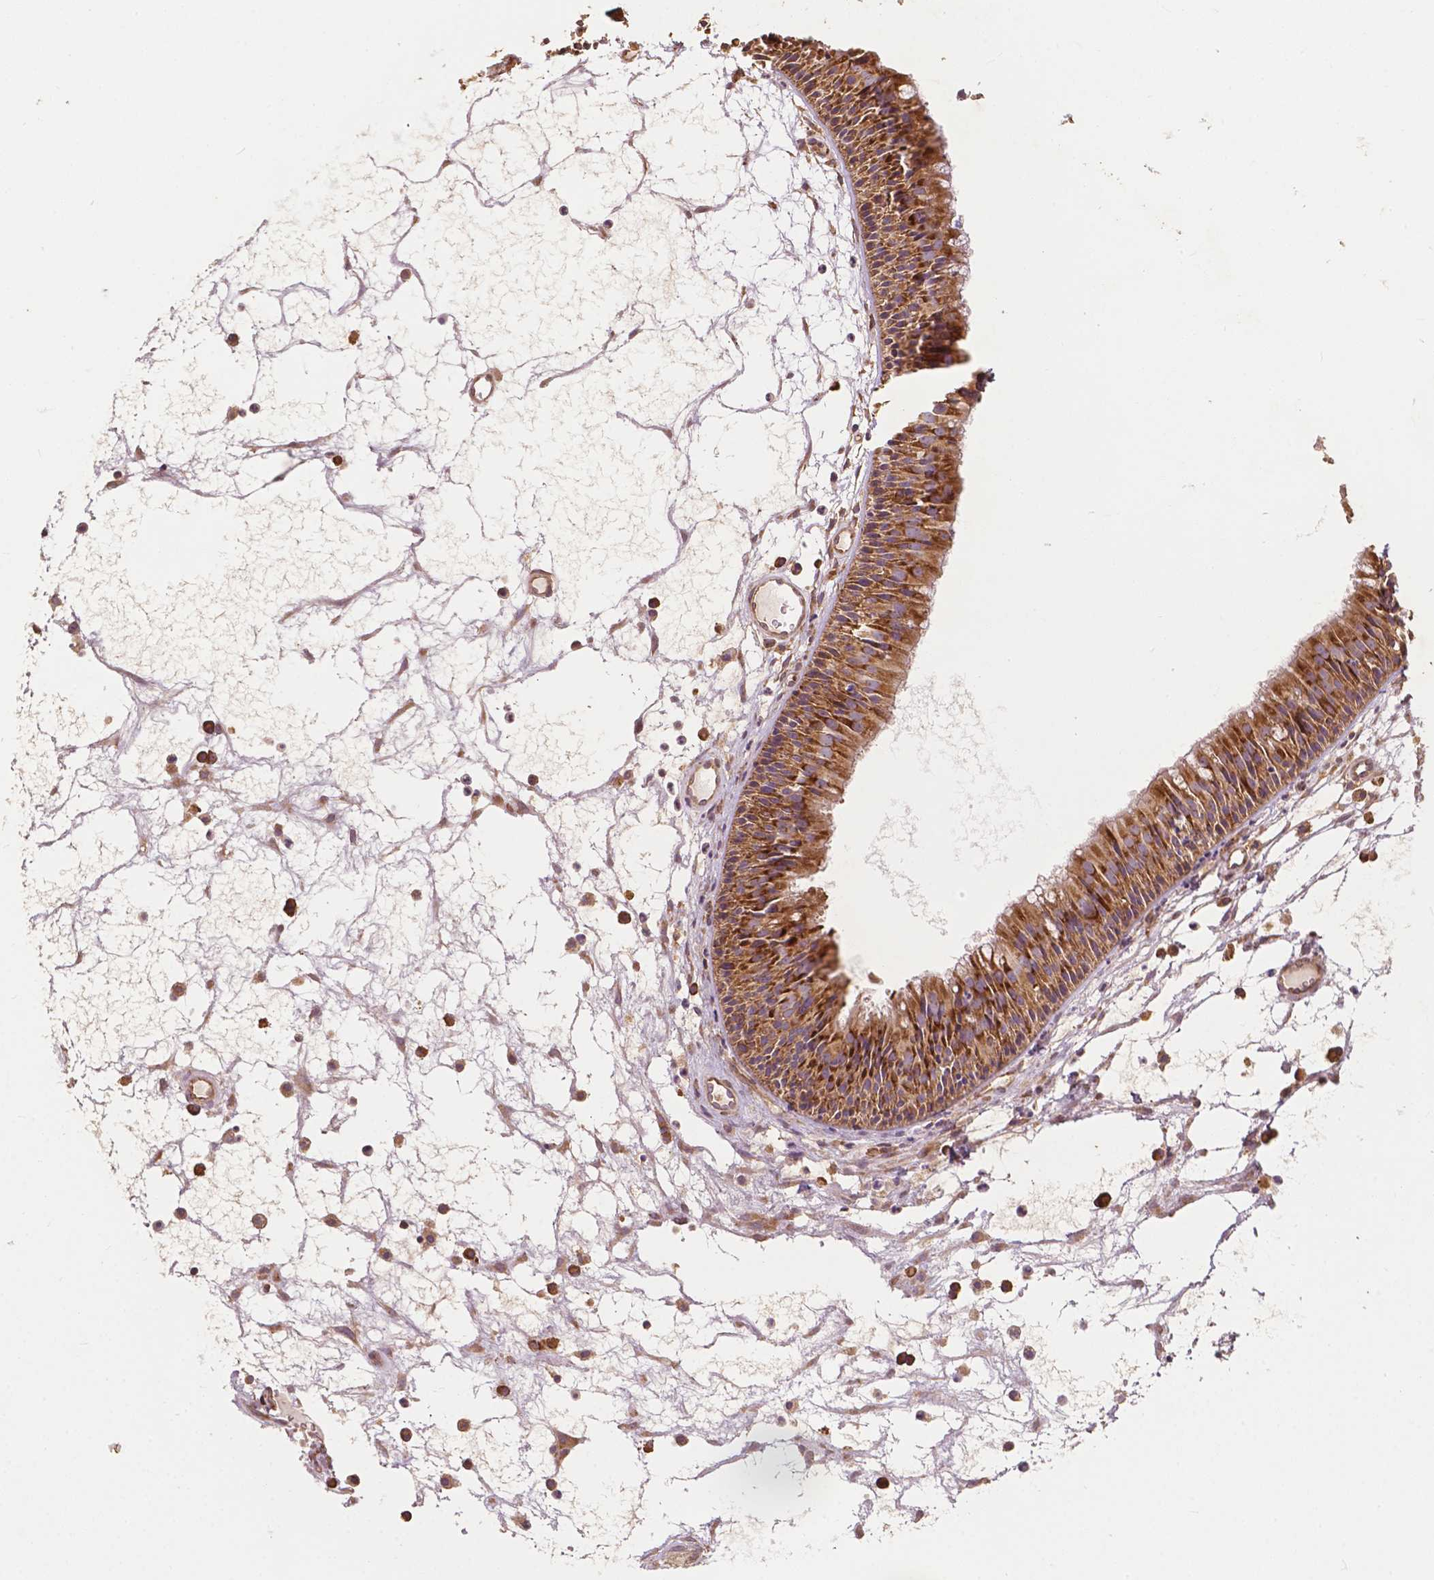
{"staining": {"intensity": "moderate", "quantity": ">75%", "location": "cytoplasmic/membranous"}, "tissue": "nasopharynx", "cell_type": "Respiratory epithelial cells", "image_type": "normal", "snomed": [{"axis": "morphology", "description": "Normal tissue, NOS"}, {"axis": "topography", "description": "Nasopharynx"}], "caption": "This histopathology image displays unremarkable nasopharynx stained with immunohistochemistry (IHC) to label a protein in brown. The cytoplasmic/membranous of respiratory epithelial cells show moderate positivity for the protein. Nuclei are counter-stained blue.", "gene": "G3BP1", "patient": {"sex": "male", "age": 31}}